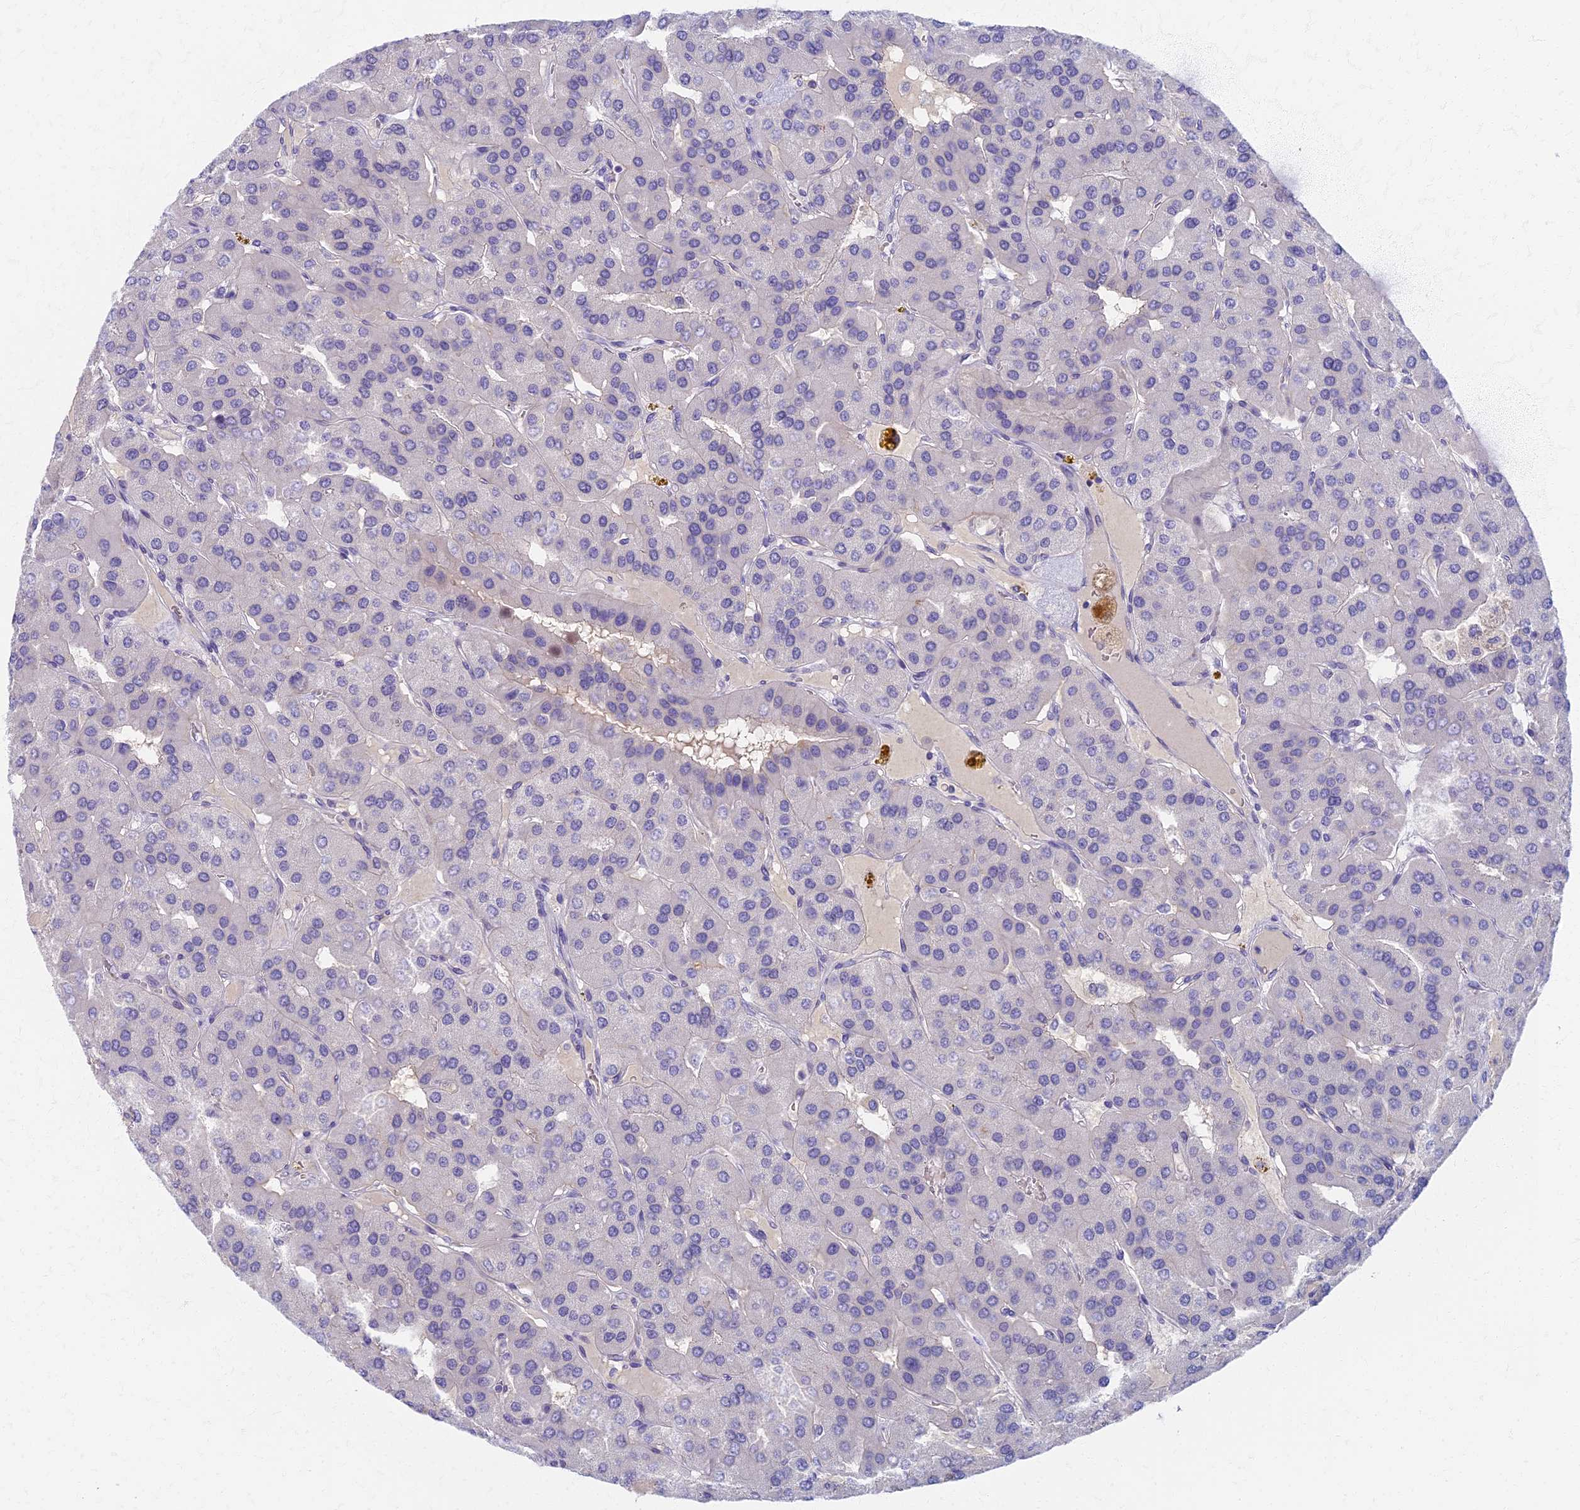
{"staining": {"intensity": "negative", "quantity": "none", "location": "none"}, "tissue": "parathyroid gland", "cell_type": "Glandular cells", "image_type": "normal", "snomed": [{"axis": "morphology", "description": "Normal tissue, NOS"}, {"axis": "morphology", "description": "Adenoma, NOS"}, {"axis": "topography", "description": "Parathyroid gland"}], "caption": "Parathyroid gland stained for a protein using IHC reveals no positivity glandular cells.", "gene": "AP4E1", "patient": {"sex": "female", "age": 86}}